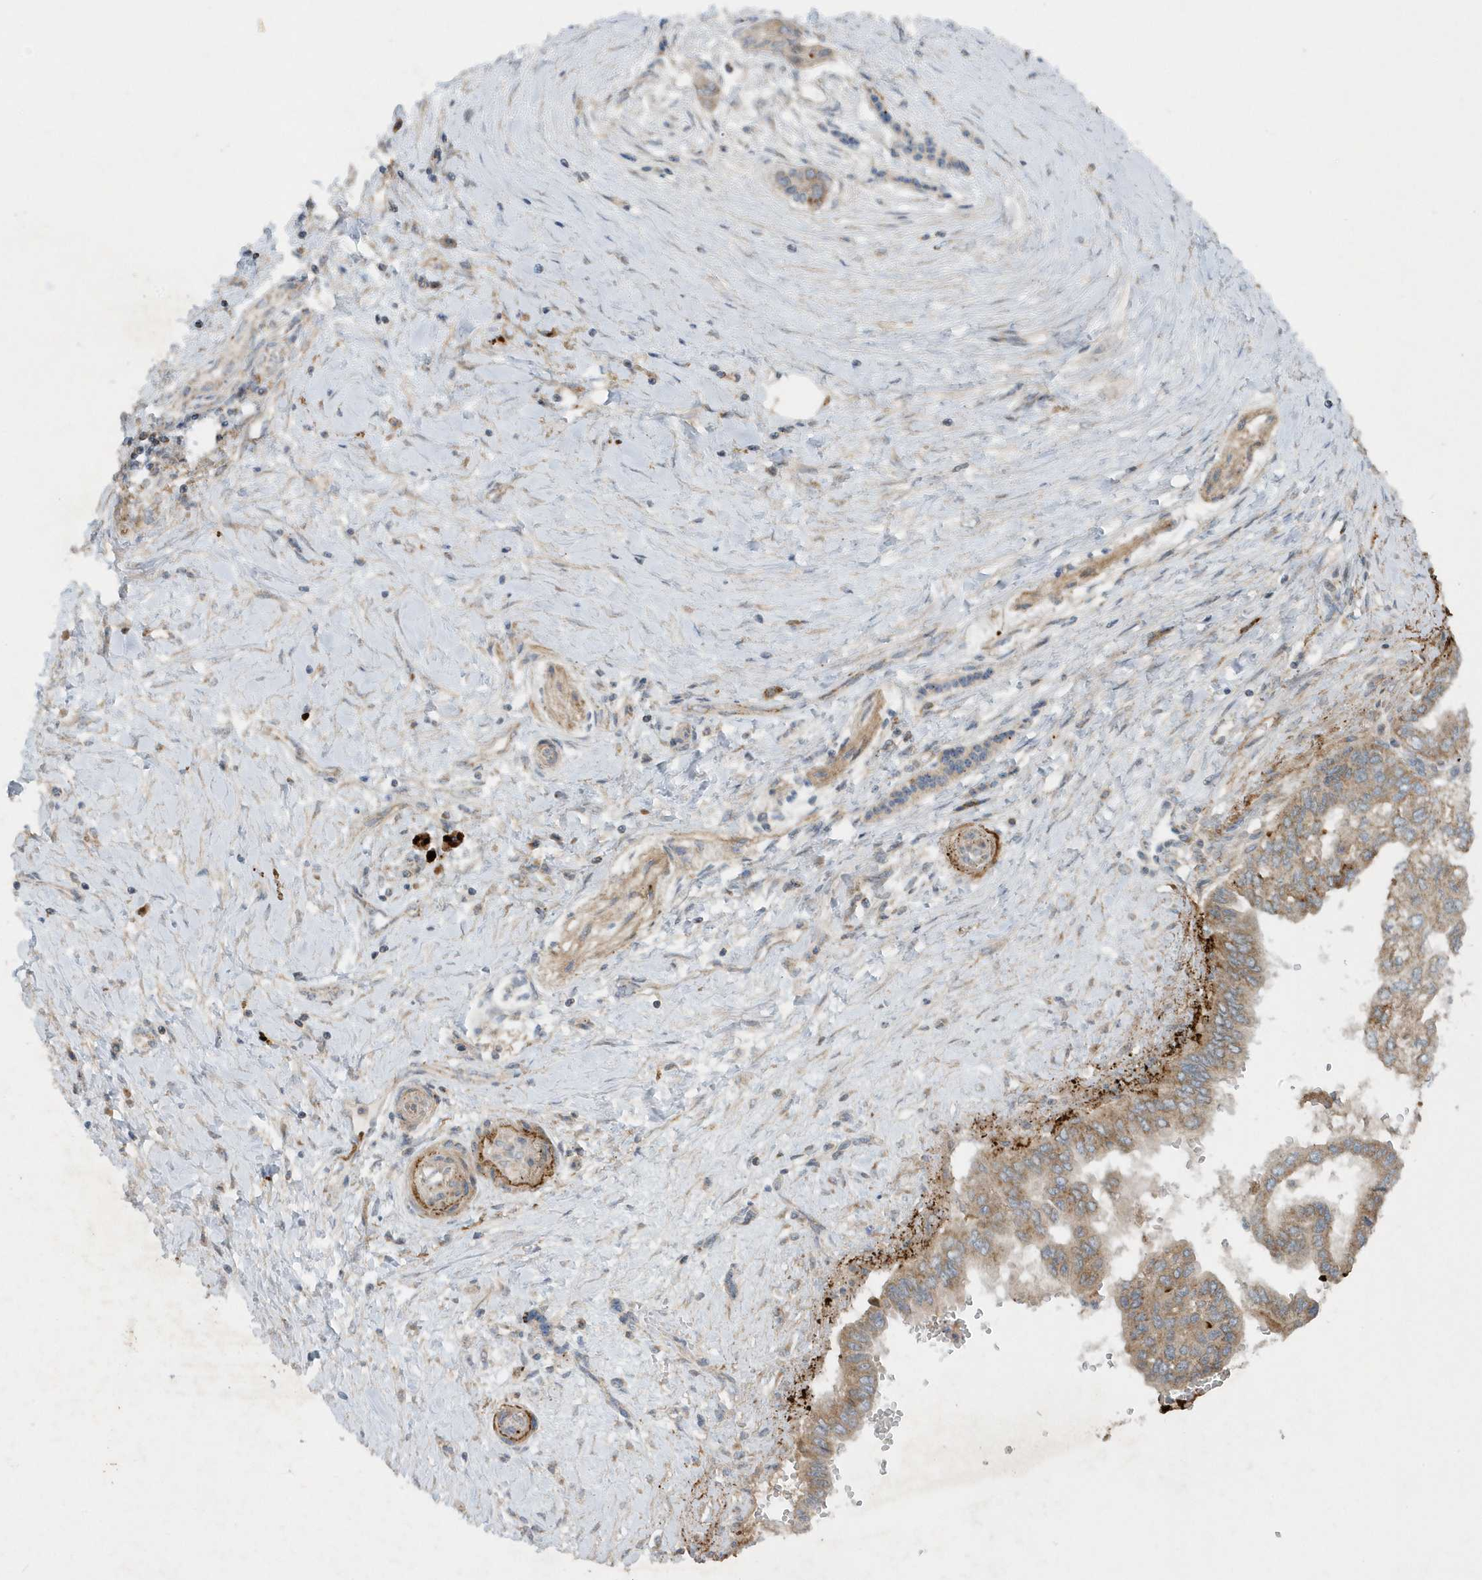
{"staining": {"intensity": "moderate", "quantity": ">75%", "location": "cytoplasmic/membranous"}, "tissue": "pancreatic cancer", "cell_type": "Tumor cells", "image_type": "cancer", "snomed": [{"axis": "morphology", "description": "Adenocarcinoma, NOS"}, {"axis": "topography", "description": "Pancreas"}], "caption": "Moderate cytoplasmic/membranous expression is present in approximately >75% of tumor cells in pancreatic adenocarcinoma. (Brightfield microscopy of DAB IHC at high magnification).", "gene": "SLC38A2", "patient": {"sex": "male", "age": 51}}